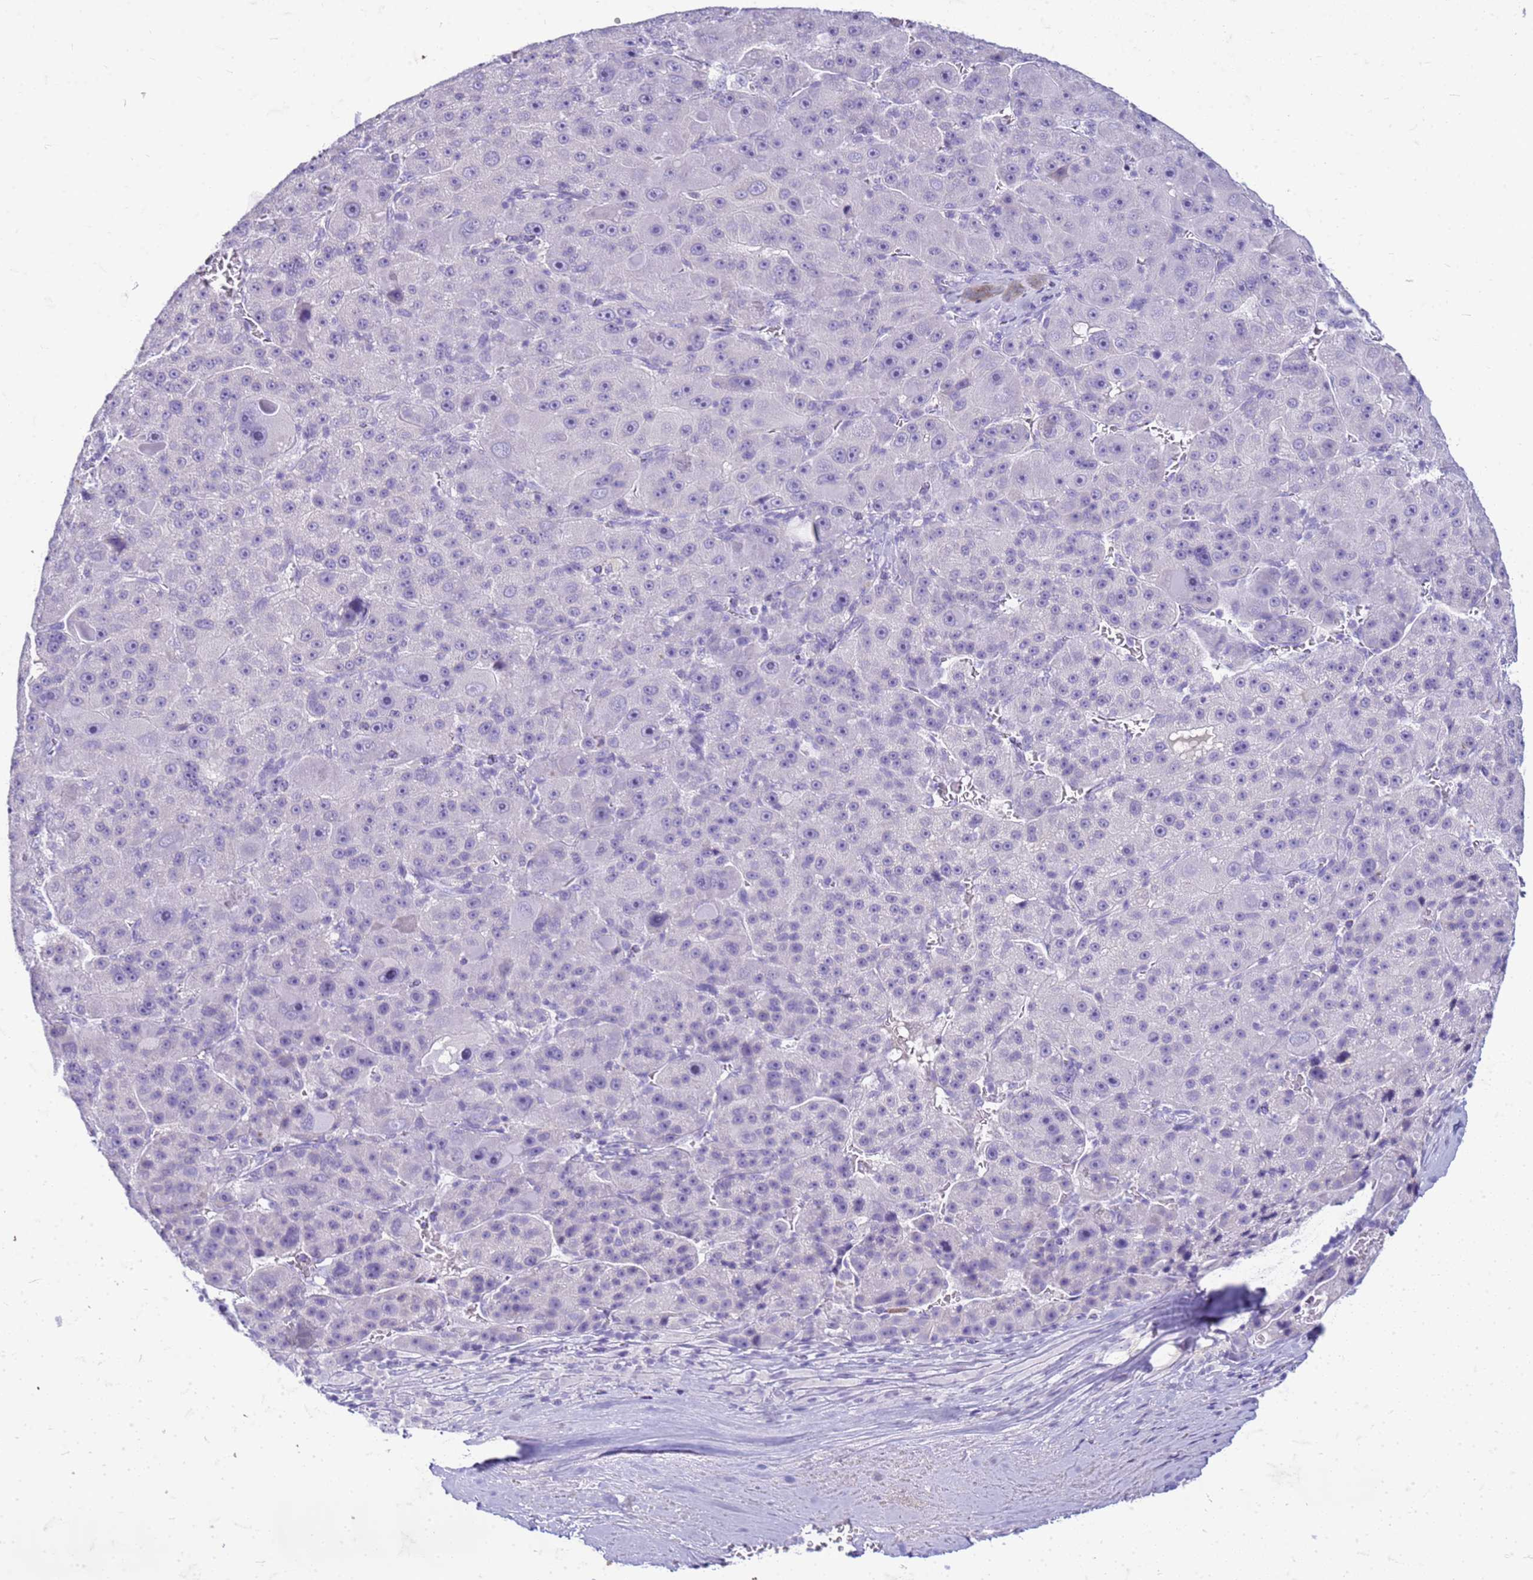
{"staining": {"intensity": "negative", "quantity": "none", "location": "none"}, "tissue": "liver cancer", "cell_type": "Tumor cells", "image_type": "cancer", "snomed": [{"axis": "morphology", "description": "Carcinoma, Hepatocellular, NOS"}, {"axis": "topography", "description": "Liver"}], "caption": "Tumor cells show no significant protein positivity in liver hepatocellular carcinoma. (DAB IHC with hematoxylin counter stain).", "gene": "CFAP100", "patient": {"sex": "male", "age": 76}}